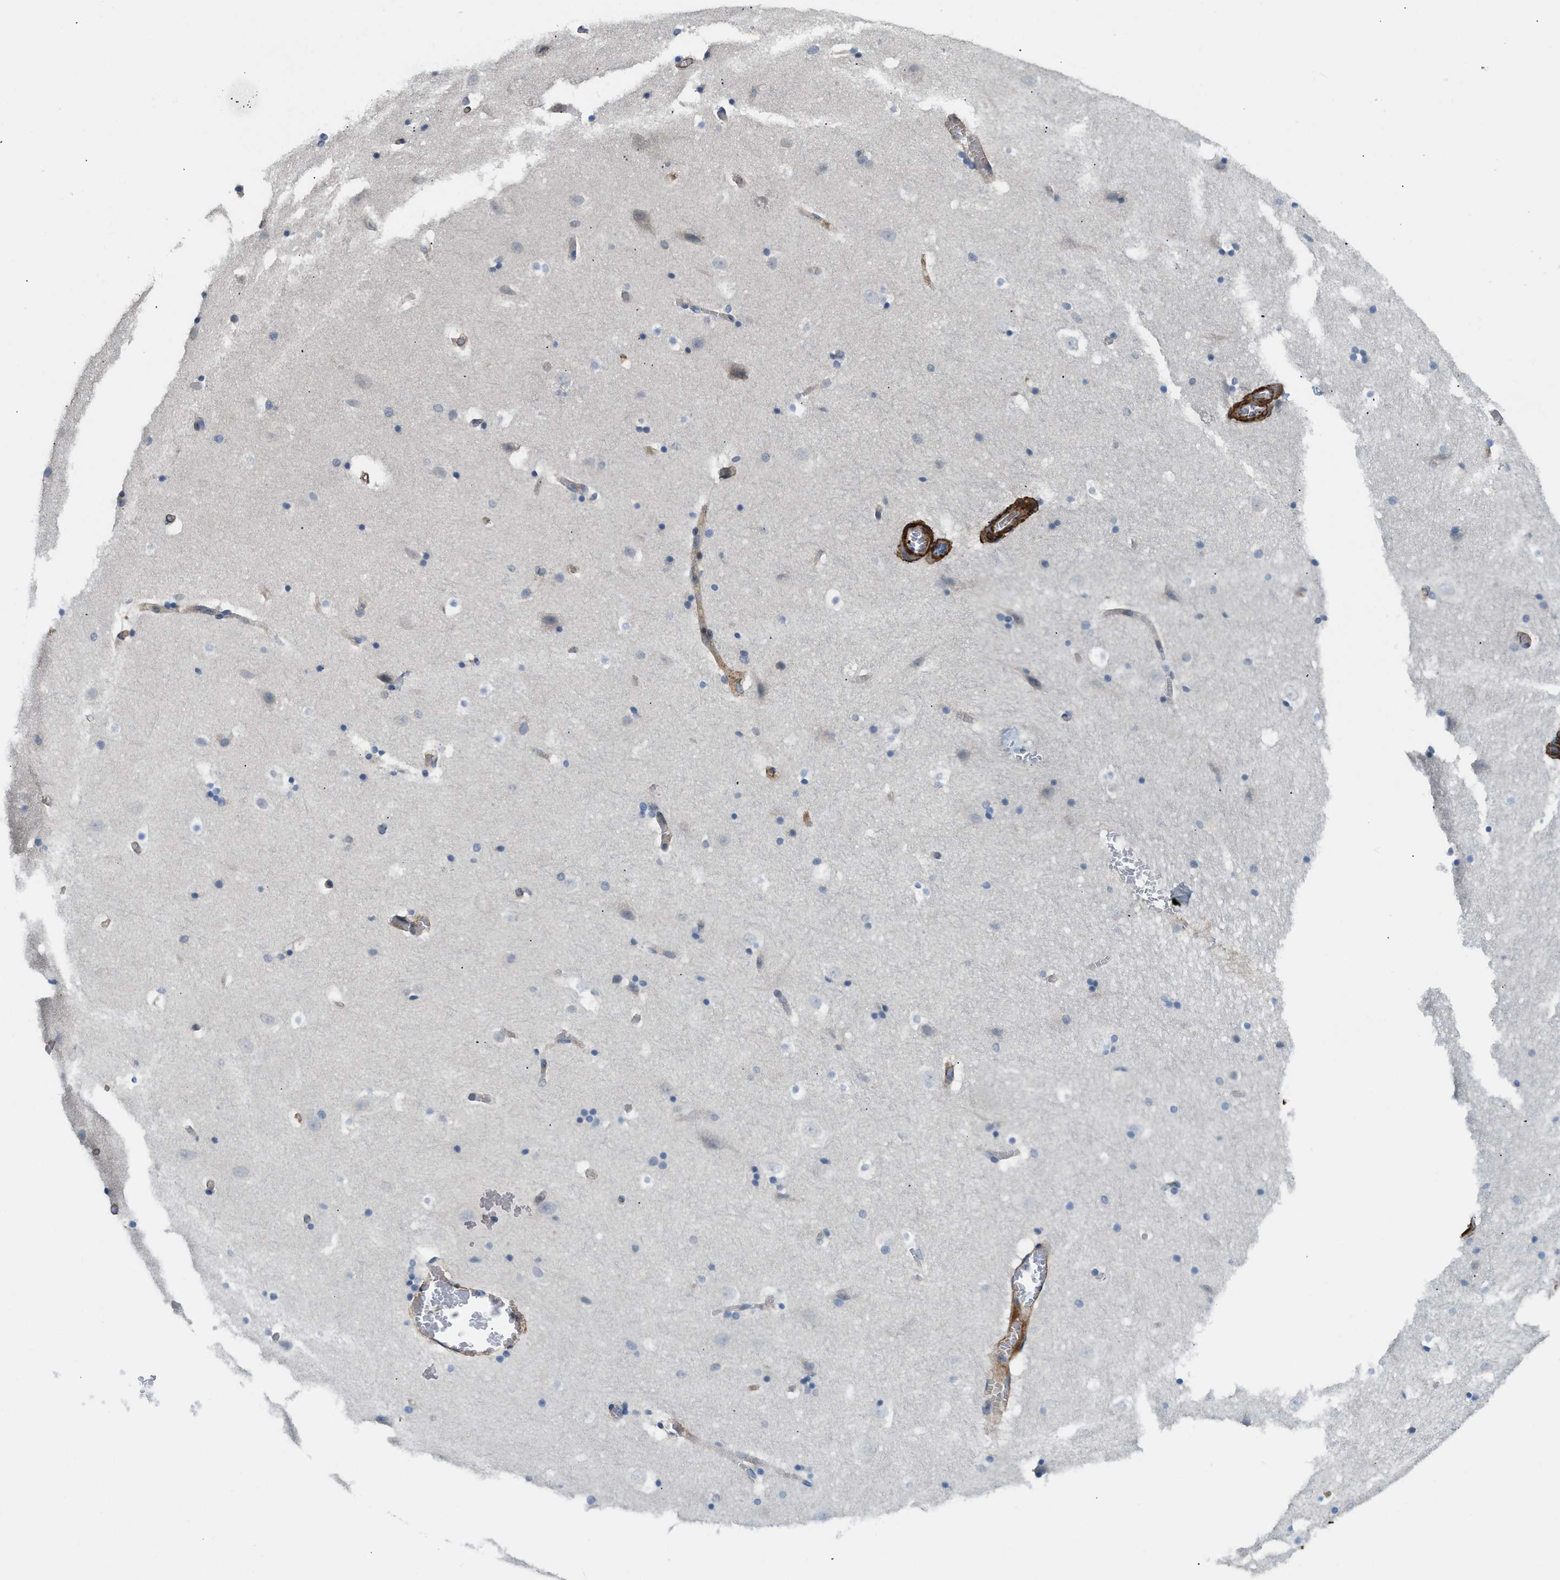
{"staining": {"intensity": "negative", "quantity": "none", "location": "none"}, "tissue": "hippocampus", "cell_type": "Glial cells", "image_type": "normal", "snomed": [{"axis": "morphology", "description": "Normal tissue, NOS"}, {"axis": "topography", "description": "Hippocampus"}], "caption": "Immunohistochemistry photomicrograph of unremarkable human hippocampus stained for a protein (brown), which shows no positivity in glial cells. The staining was performed using DAB (3,3'-diaminobenzidine) to visualize the protein expression in brown, while the nuclei were stained in blue with hematoxylin (Magnification: 20x).", "gene": "BMPR1A", "patient": {"sex": "male", "age": 45}}